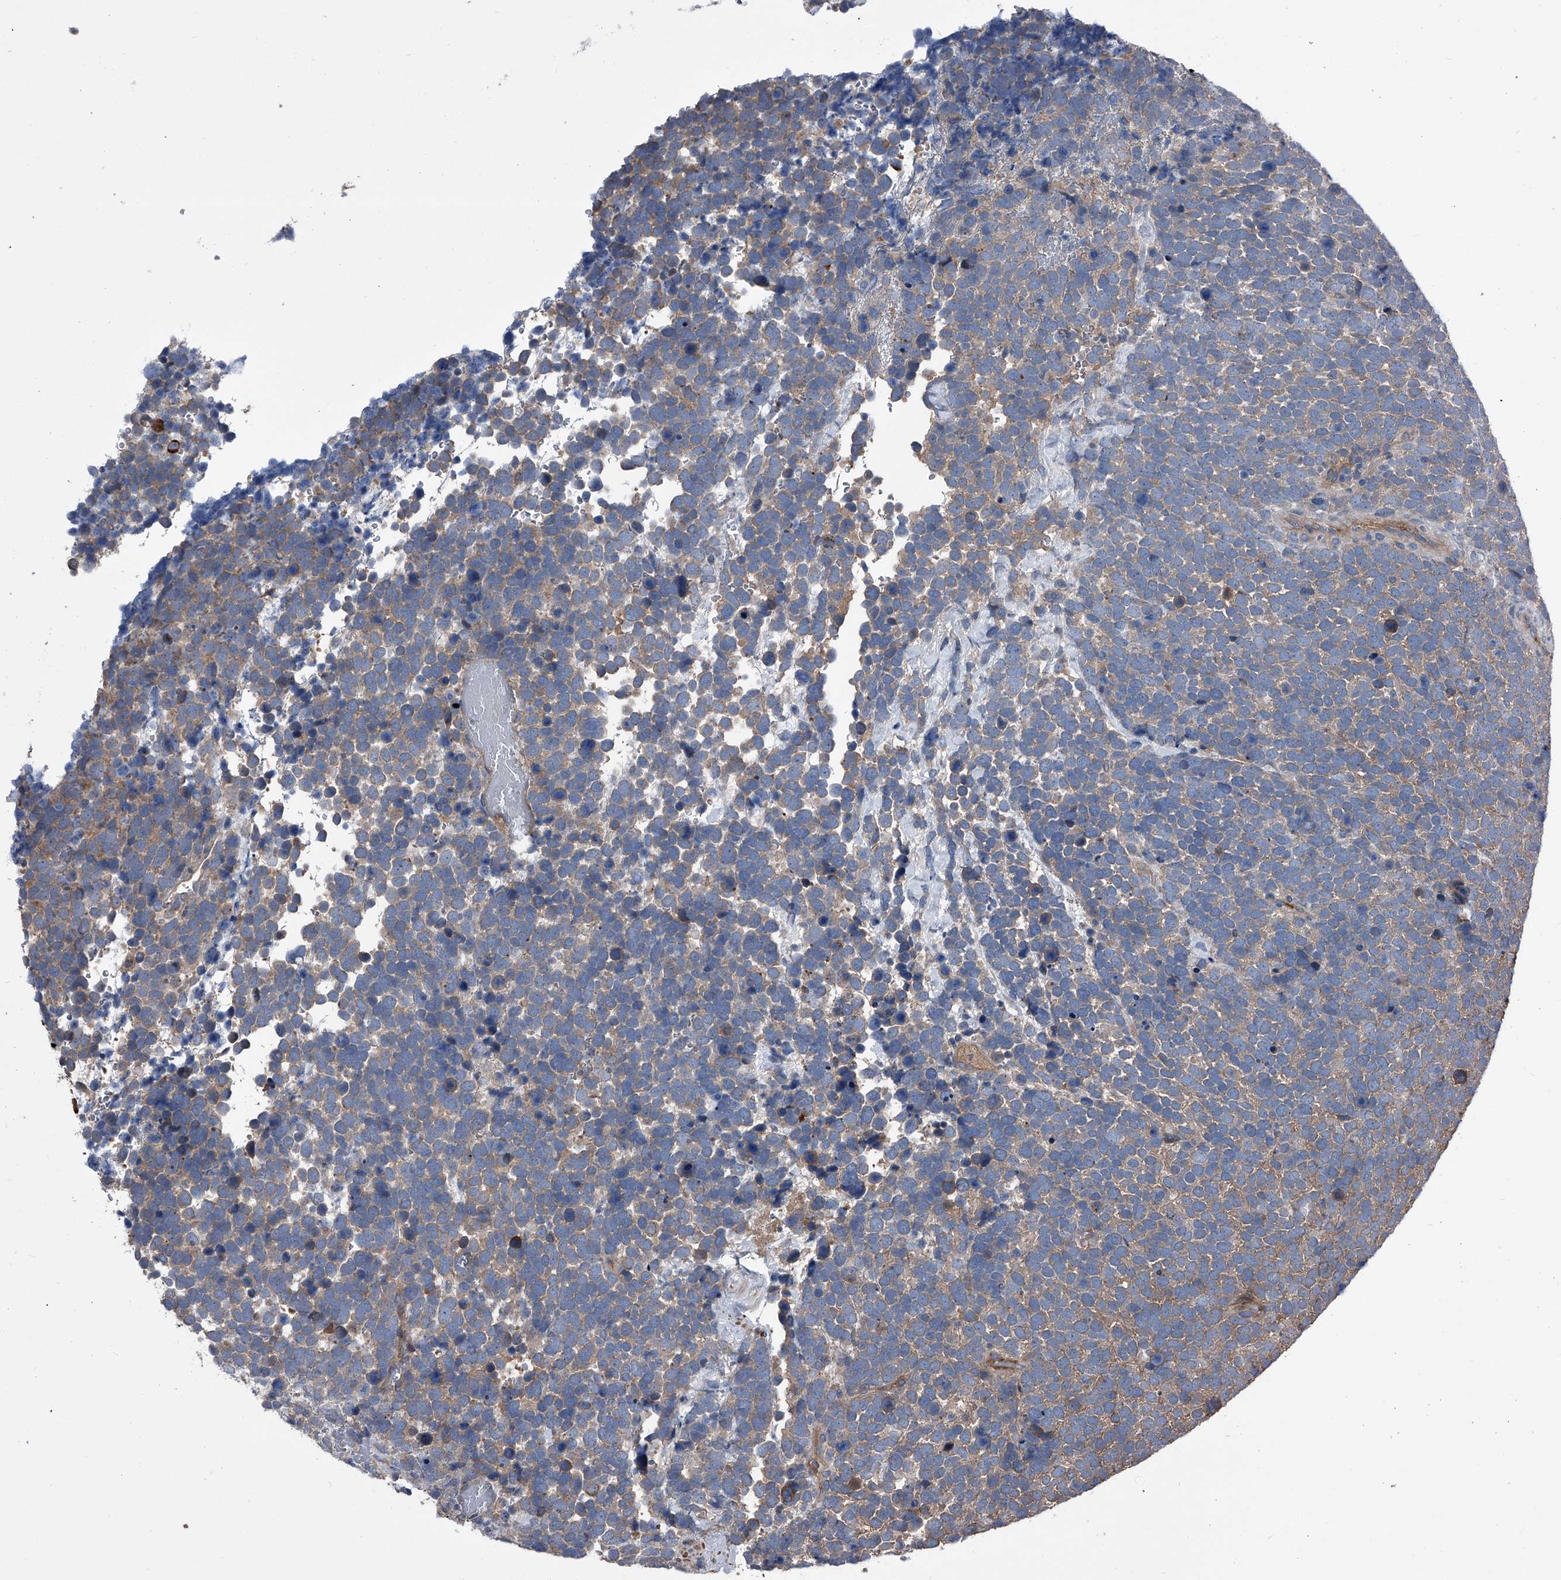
{"staining": {"intensity": "weak", "quantity": ">75%", "location": "cytoplasmic/membranous"}, "tissue": "urothelial cancer", "cell_type": "Tumor cells", "image_type": "cancer", "snomed": [{"axis": "morphology", "description": "Urothelial carcinoma, High grade"}, {"axis": "topography", "description": "Urinary bladder"}], "caption": "IHC of urothelial cancer displays low levels of weak cytoplasmic/membranous positivity in about >75% of tumor cells.", "gene": "KIF13A", "patient": {"sex": "female", "age": 82}}